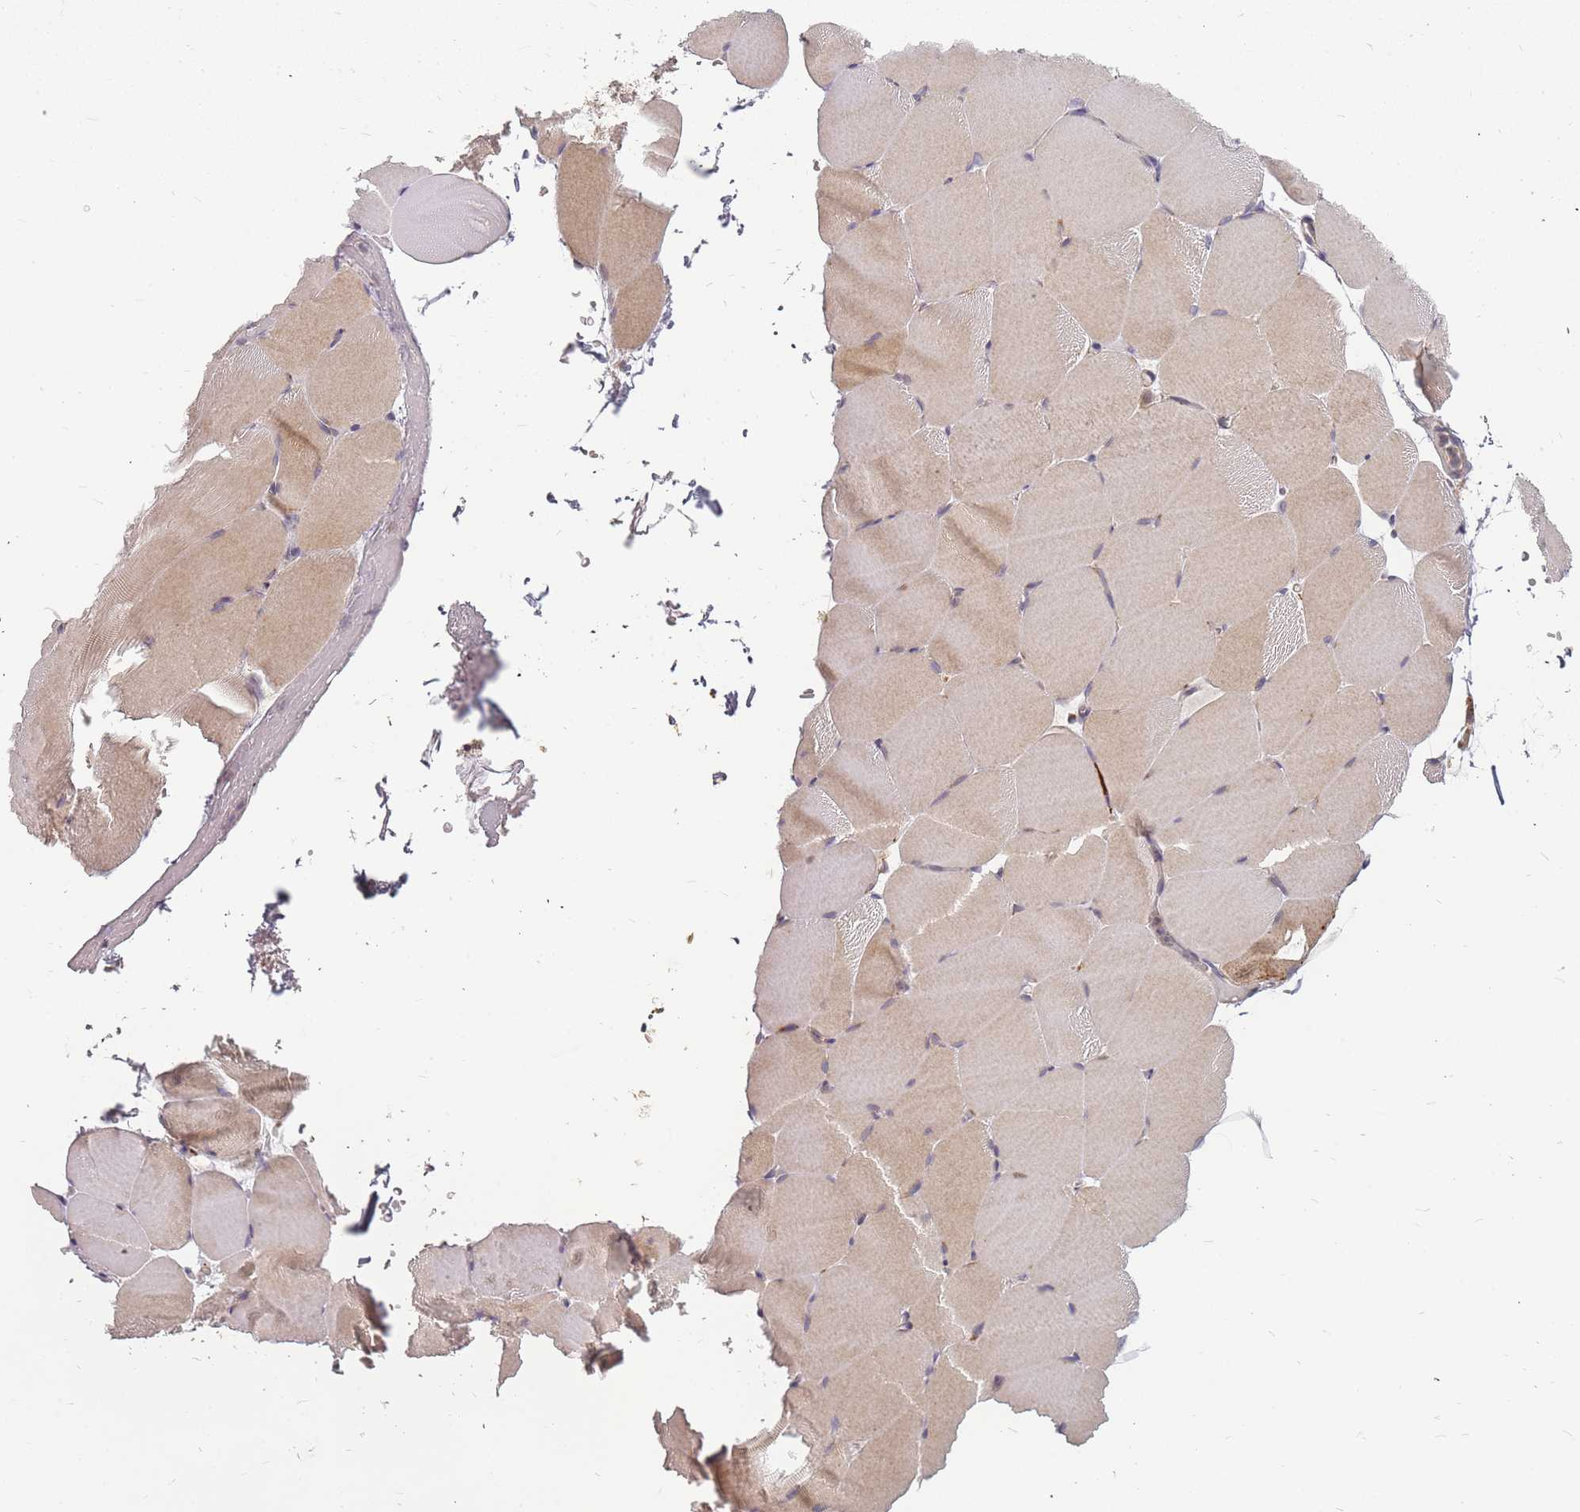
{"staining": {"intensity": "weak", "quantity": "25%-75%", "location": "cytoplasmic/membranous"}, "tissue": "skeletal muscle", "cell_type": "Myocytes", "image_type": "normal", "snomed": [{"axis": "morphology", "description": "Normal tissue, NOS"}, {"axis": "topography", "description": "Skeletal muscle"}, {"axis": "topography", "description": "Parathyroid gland"}], "caption": "Immunohistochemical staining of benign skeletal muscle reveals 25%-75% levels of weak cytoplasmic/membranous protein expression in about 25%-75% of myocytes.", "gene": "ATG5", "patient": {"sex": "female", "age": 37}}